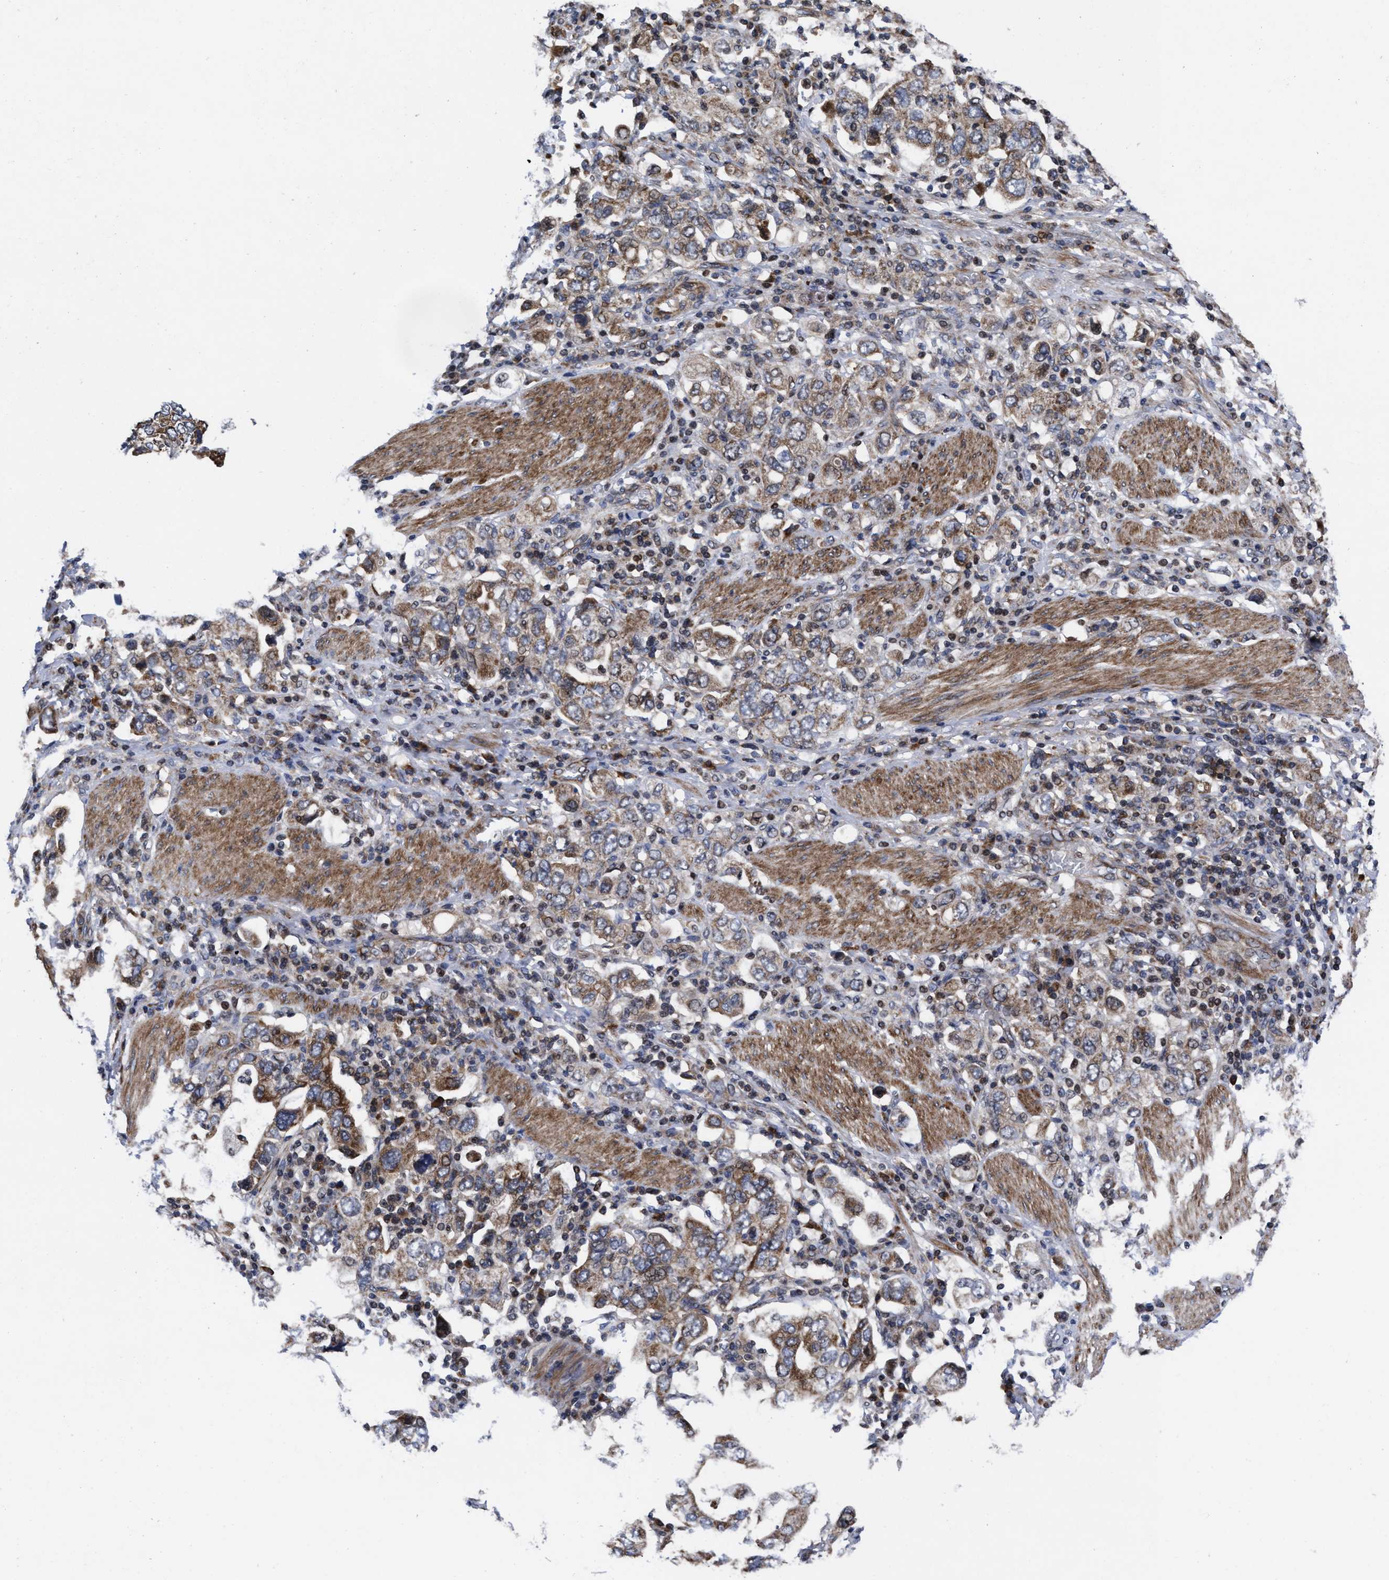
{"staining": {"intensity": "moderate", "quantity": ">75%", "location": "cytoplasmic/membranous"}, "tissue": "stomach cancer", "cell_type": "Tumor cells", "image_type": "cancer", "snomed": [{"axis": "morphology", "description": "Adenocarcinoma, NOS"}, {"axis": "topography", "description": "Stomach, upper"}], "caption": "Stomach cancer tissue reveals moderate cytoplasmic/membranous positivity in approximately >75% of tumor cells", "gene": "MRPL50", "patient": {"sex": "male", "age": 62}}